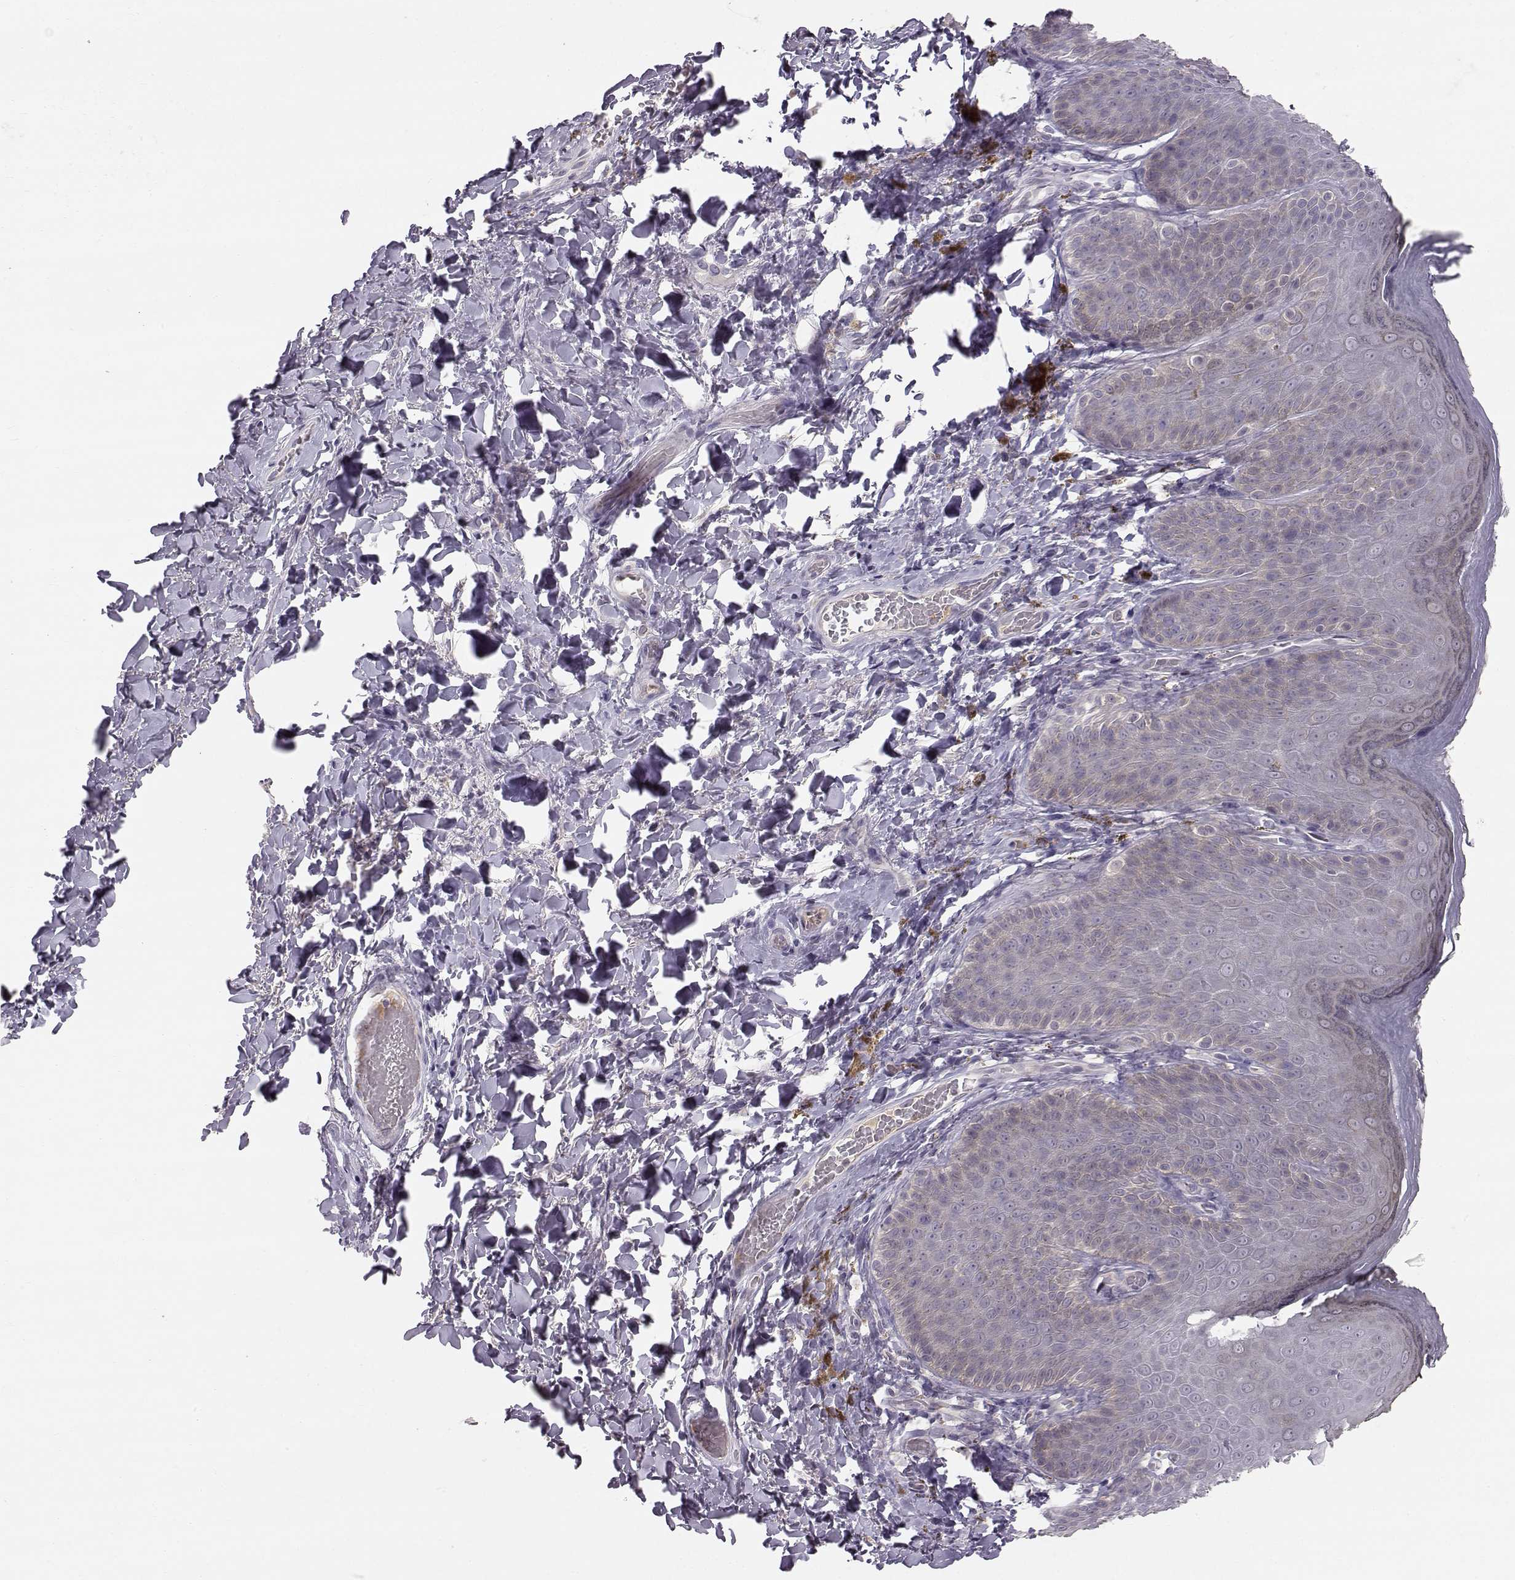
{"staining": {"intensity": "negative", "quantity": "none", "location": "none"}, "tissue": "skin", "cell_type": "Epidermal cells", "image_type": "normal", "snomed": [{"axis": "morphology", "description": "Normal tissue, NOS"}, {"axis": "topography", "description": "Anal"}], "caption": "The image exhibits no significant expression in epidermal cells of skin.", "gene": "ACSL6", "patient": {"sex": "male", "age": 53}}